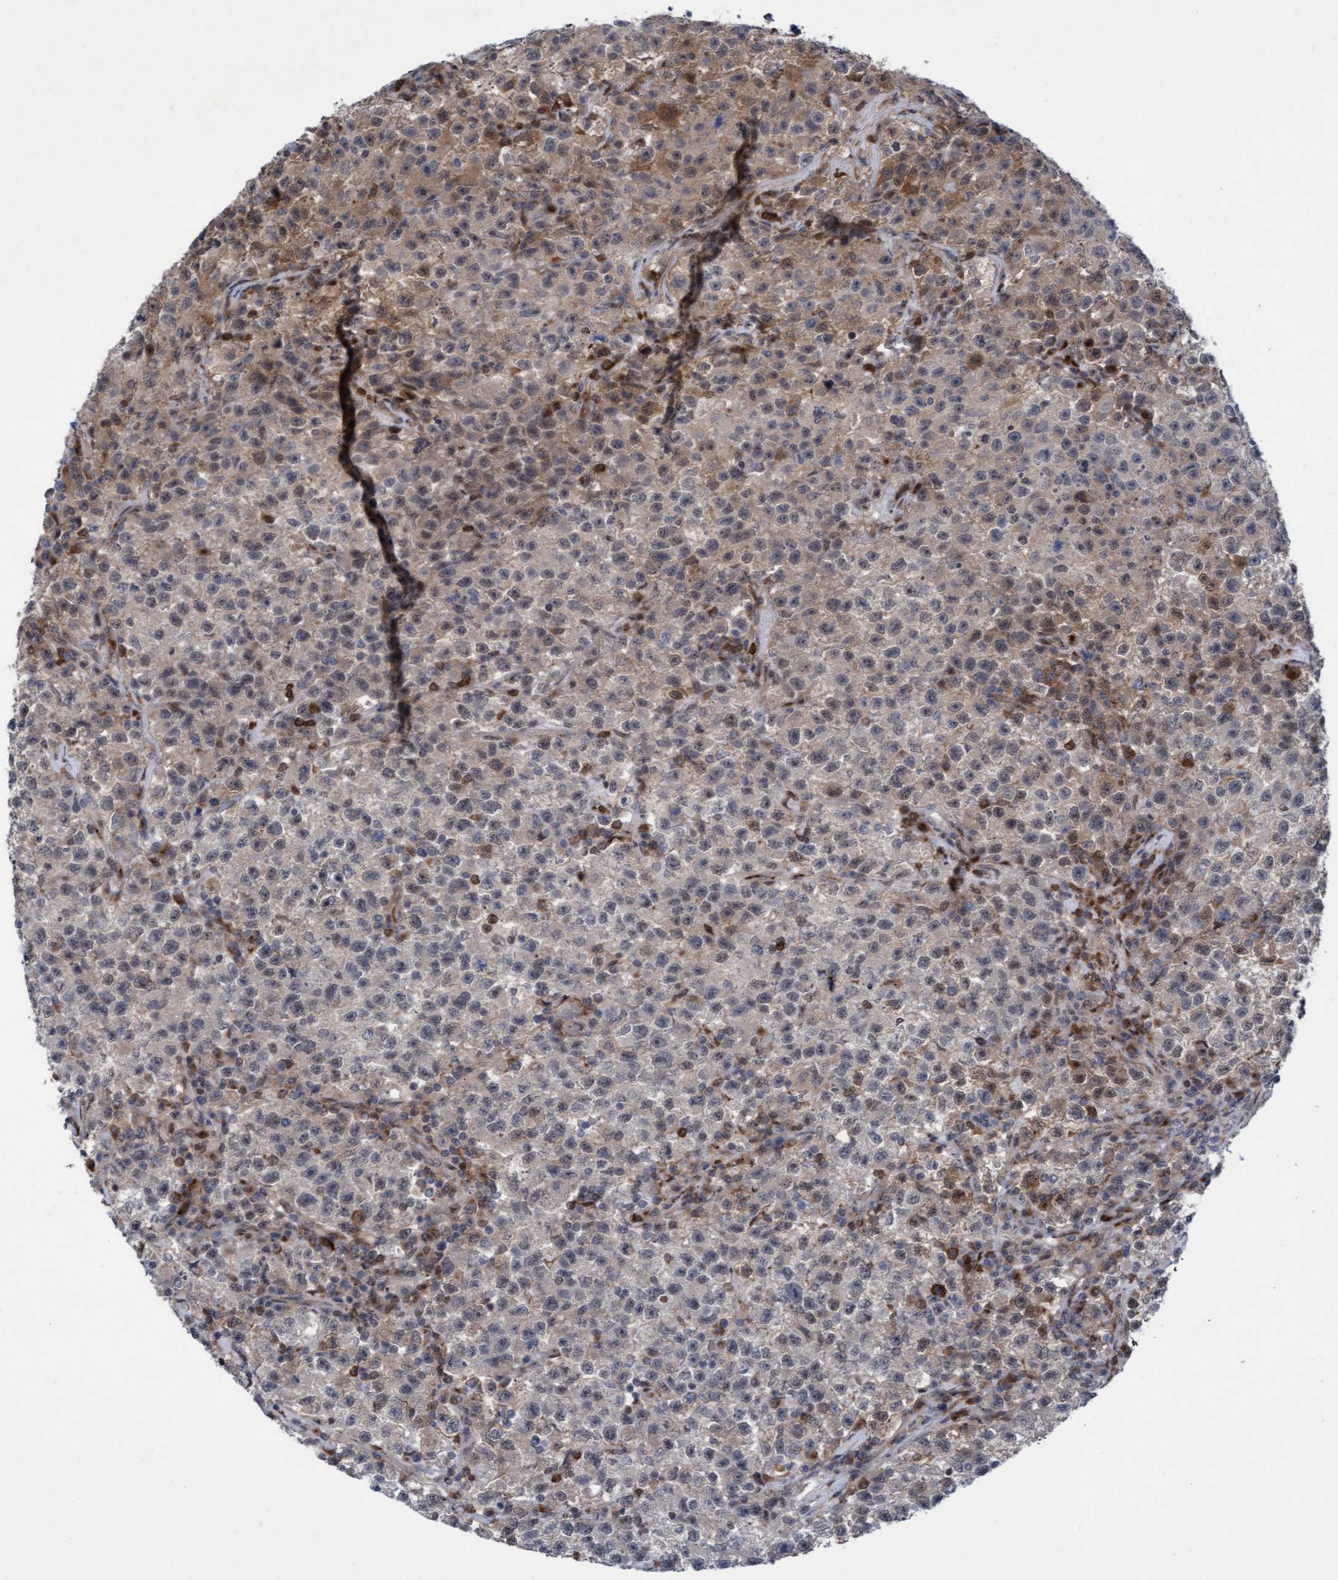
{"staining": {"intensity": "weak", "quantity": "25%-75%", "location": "cytoplasmic/membranous"}, "tissue": "testis cancer", "cell_type": "Tumor cells", "image_type": "cancer", "snomed": [{"axis": "morphology", "description": "Seminoma, NOS"}, {"axis": "topography", "description": "Testis"}], "caption": "Immunohistochemical staining of testis cancer demonstrates weak cytoplasmic/membranous protein positivity in approximately 25%-75% of tumor cells. (Stains: DAB (3,3'-diaminobenzidine) in brown, nuclei in blue, Microscopy: brightfield microscopy at high magnification).", "gene": "RAP1GAP2", "patient": {"sex": "male", "age": 22}}